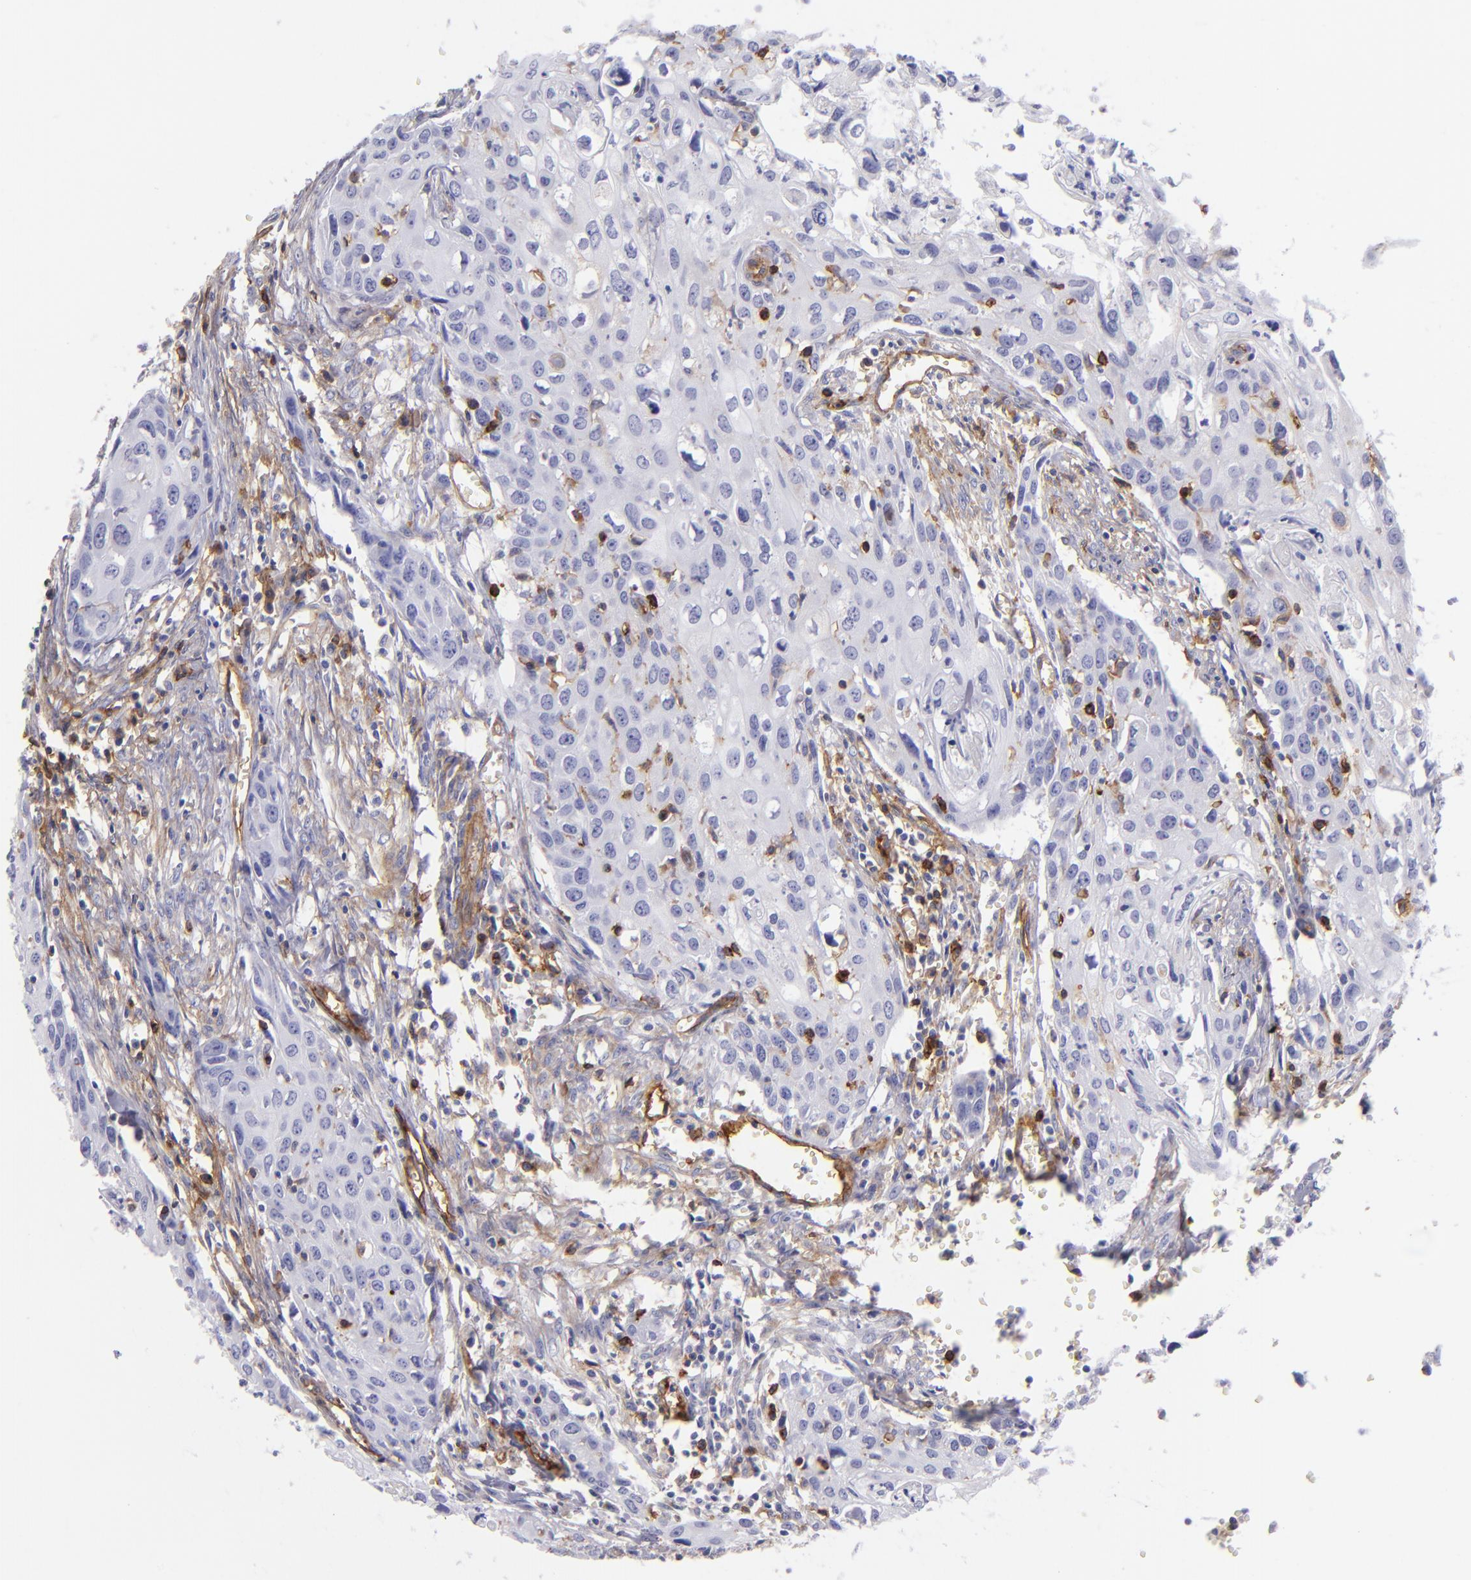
{"staining": {"intensity": "negative", "quantity": "none", "location": "none"}, "tissue": "urothelial cancer", "cell_type": "Tumor cells", "image_type": "cancer", "snomed": [{"axis": "morphology", "description": "Urothelial carcinoma, High grade"}, {"axis": "topography", "description": "Urinary bladder"}], "caption": "Immunohistochemical staining of human urothelial cancer displays no significant positivity in tumor cells.", "gene": "ENTPD1", "patient": {"sex": "male", "age": 54}}